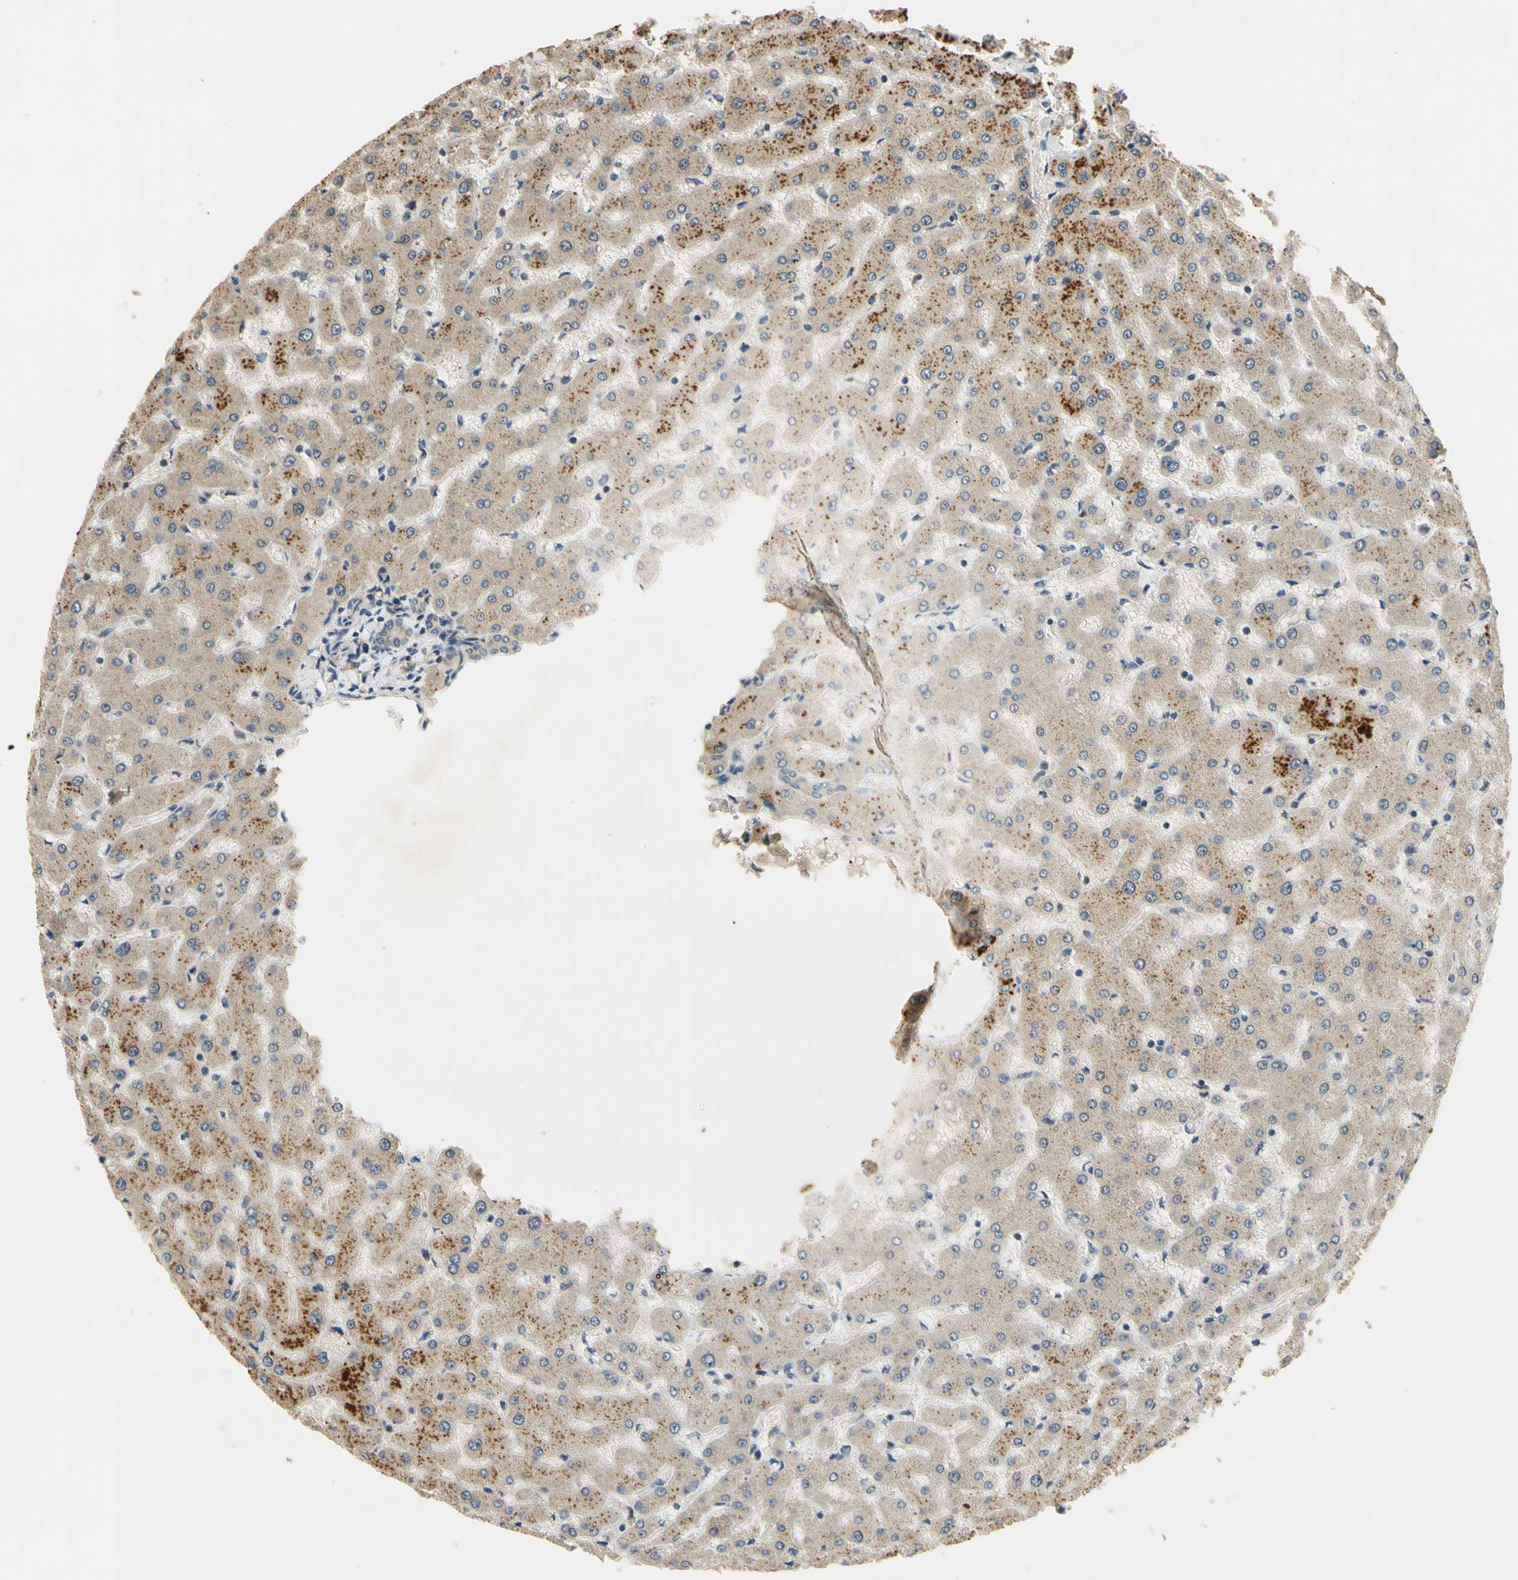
{"staining": {"intensity": "weak", "quantity": ">75%", "location": "cytoplasmic/membranous"}, "tissue": "liver", "cell_type": "Cholangiocytes", "image_type": "normal", "snomed": [{"axis": "morphology", "description": "Normal tissue, NOS"}, {"axis": "topography", "description": "Liver"}], "caption": "The immunohistochemical stain highlights weak cytoplasmic/membranous expression in cholangiocytes of normal liver. Using DAB (3,3'-diaminobenzidine) (brown) and hematoxylin (blue) stains, captured at high magnification using brightfield microscopy.", "gene": "ALKBH3", "patient": {"sex": "female", "age": 63}}